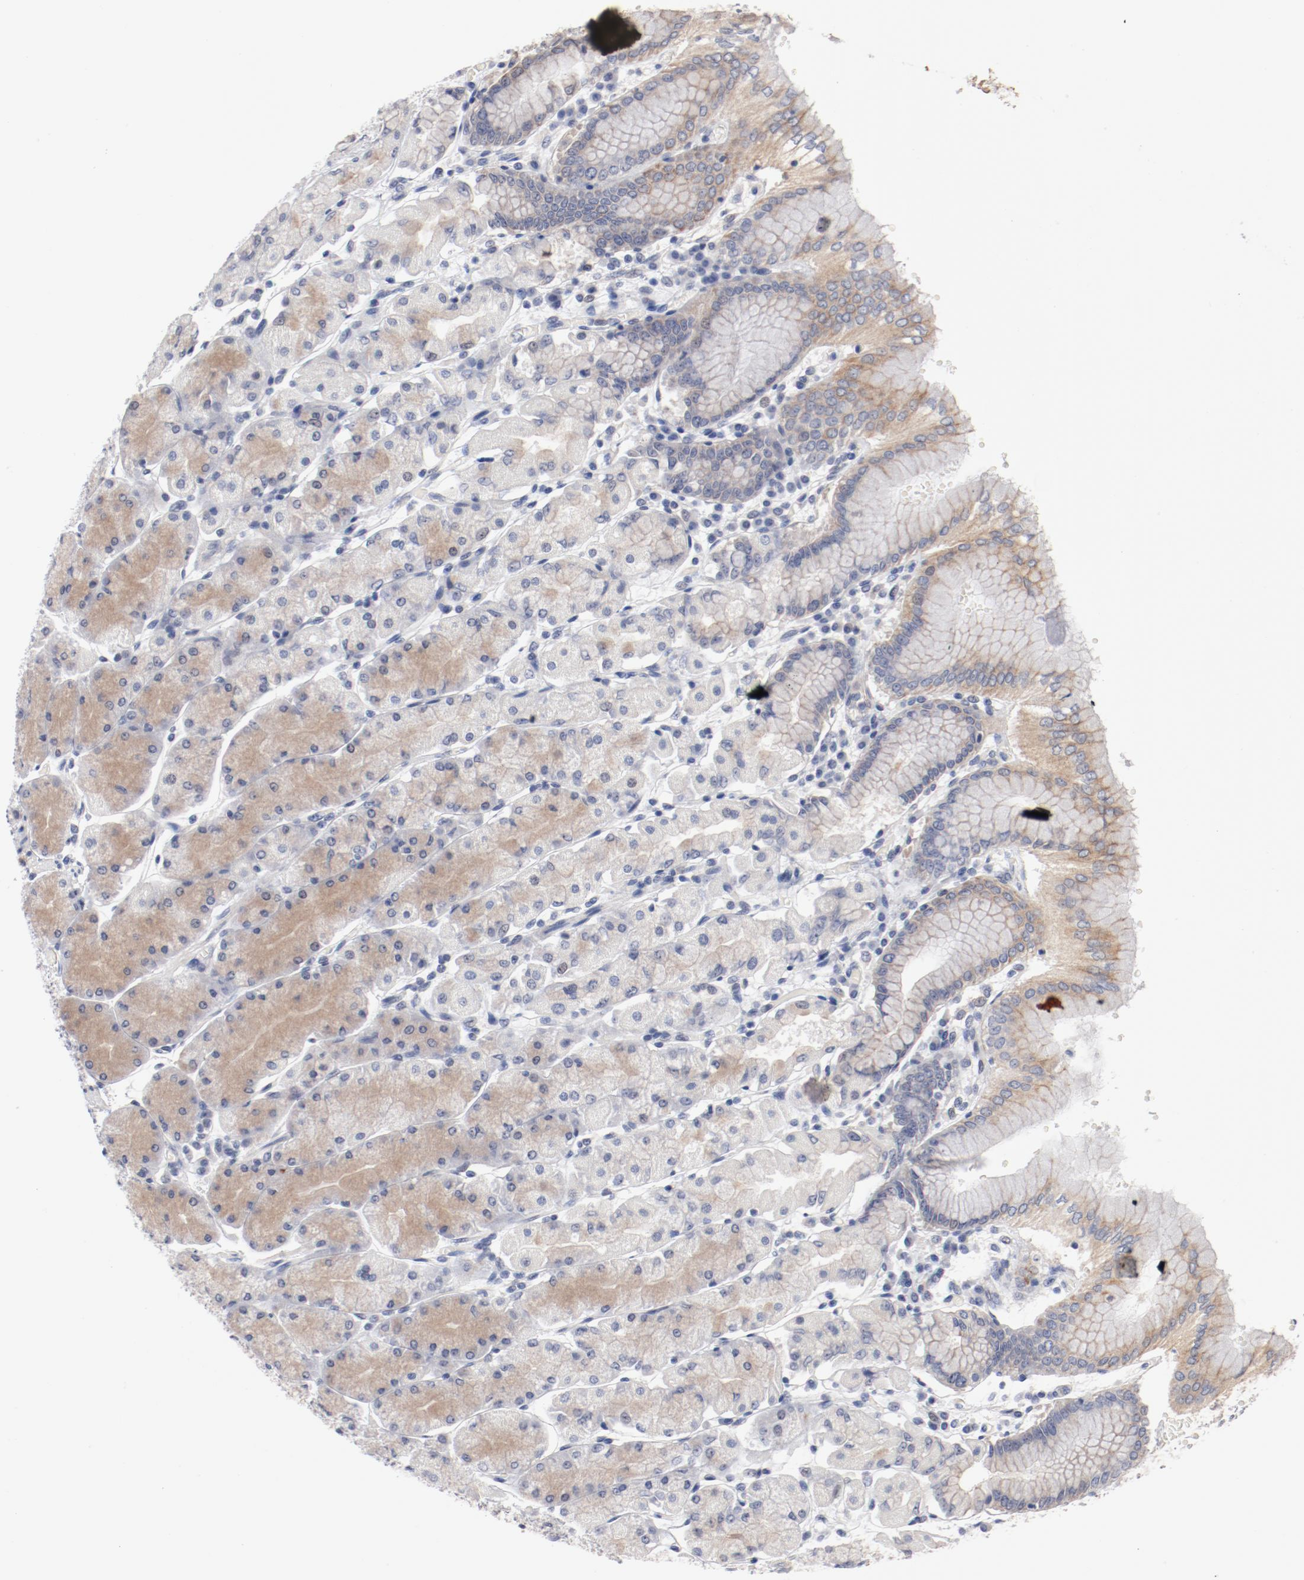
{"staining": {"intensity": "weak", "quantity": "25%-75%", "location": "cytoplasmic/membranous"}, "tissue": "stomach", "cell_type": "Glandular cells", "image_type": "normal", "snomed": [{"axis": "morphology", "description": "Normal tissue, NOS"}, {"axis": "topography", "description": "Stomach, upper"}, {"axis": "topography", "description": "Stomach"}], "caption": "Brown immunohistochemical staining in normal human stomach reveals weak cytoplasmic/membranous expression in about 25%-75% of glandular cells. The staining was performed using DAB (3,3'-diaminobenzidine), with brown indicating positive protein expression. Nuclei are stained blue with hematoxylin.", "gene": "GPR143", "patient": {"sex": "male", "age": 76}}